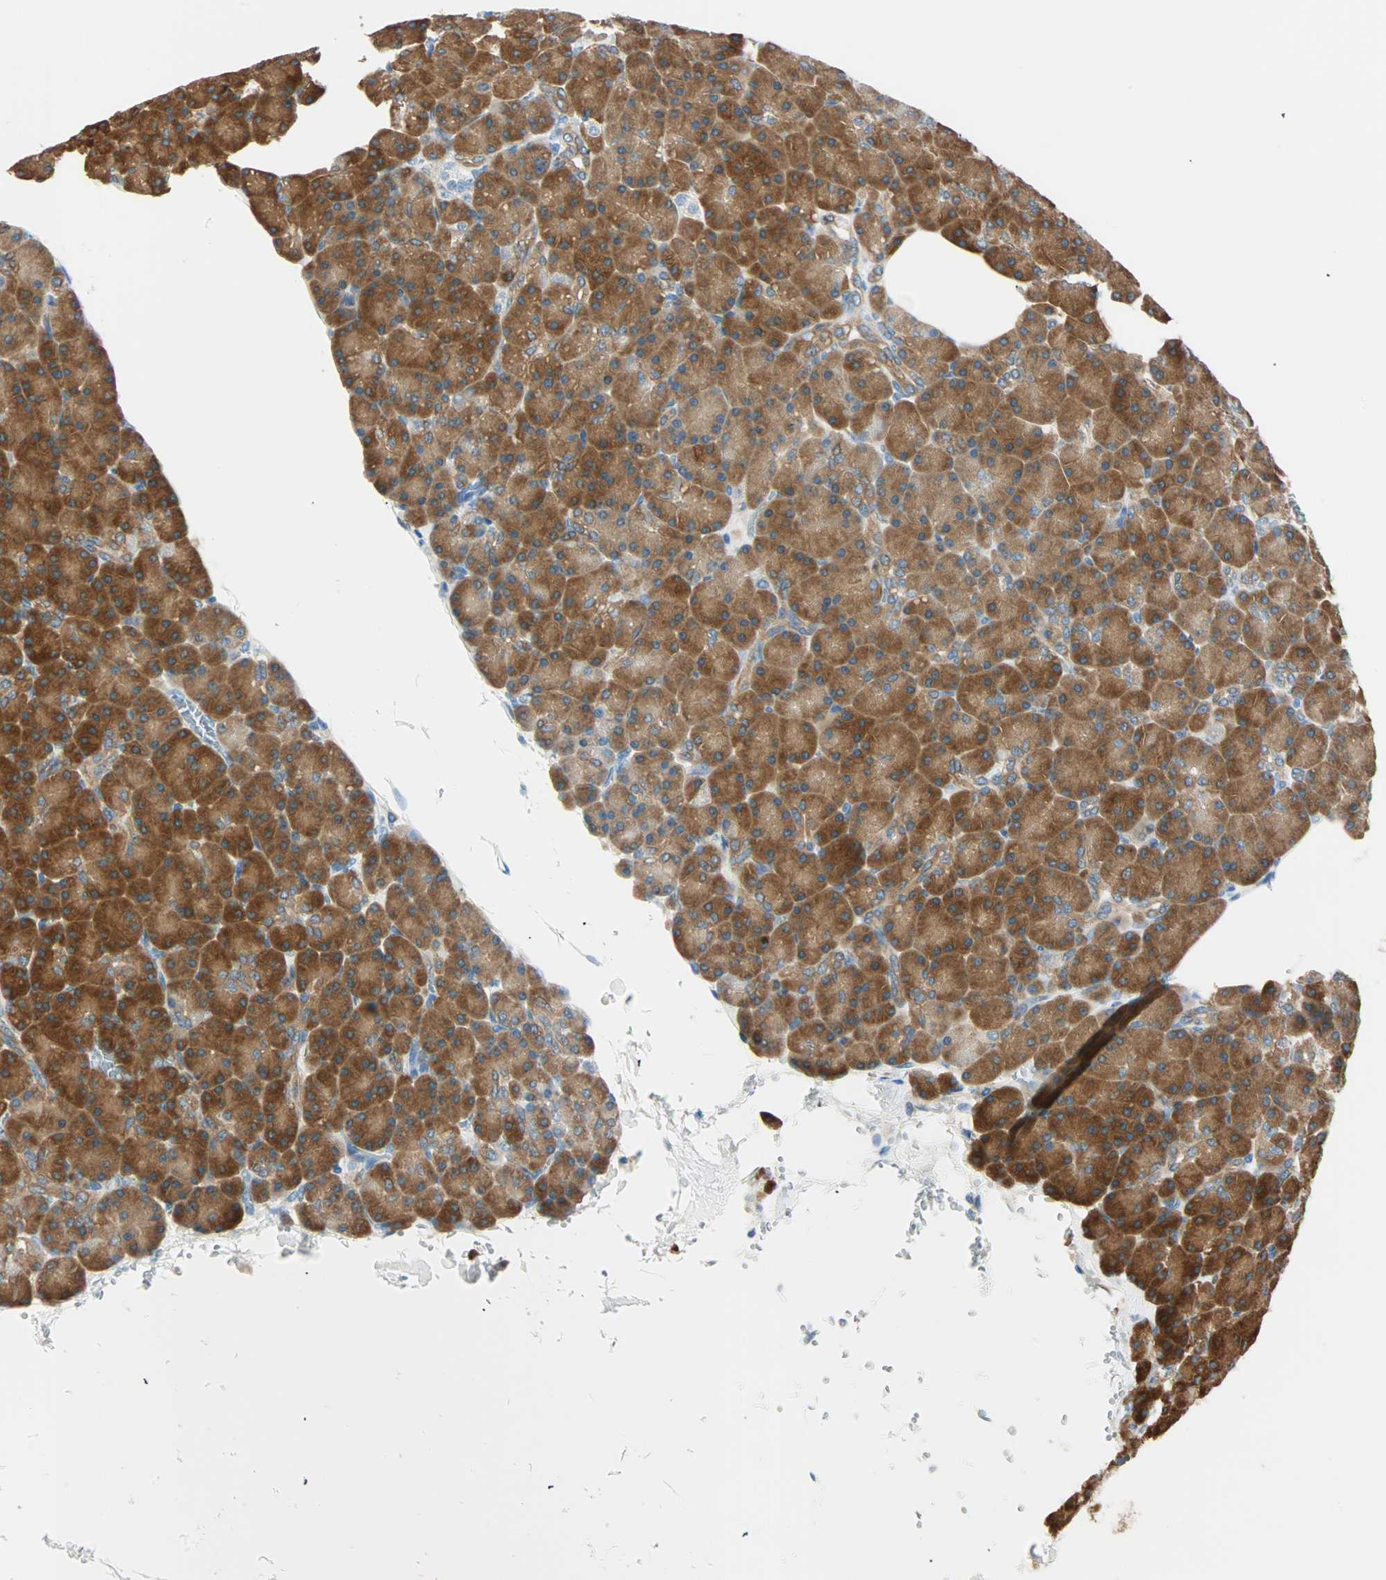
{"staining": {"intensity": "strong", "quantity": ">75%", "location": "cytoplasmic/membranous"}, "tissue": "pancreas", "cell_type": "Exocrine glandular cells", "image_type": "normal", "snomed": [{"axis": "morphology", "description": "Normal tissue, NOS"}, {"axis": "topography", "description": "Pancreas"}], "caption": "DAB immunohistochemical staining of unremarkable pancreas displays strong cytoplasmic/membranous protein positivity in approximately >75% of exocrine glandular cells.", "gene": "ATF6", "patient": {"sex": "female", "age": 43}}